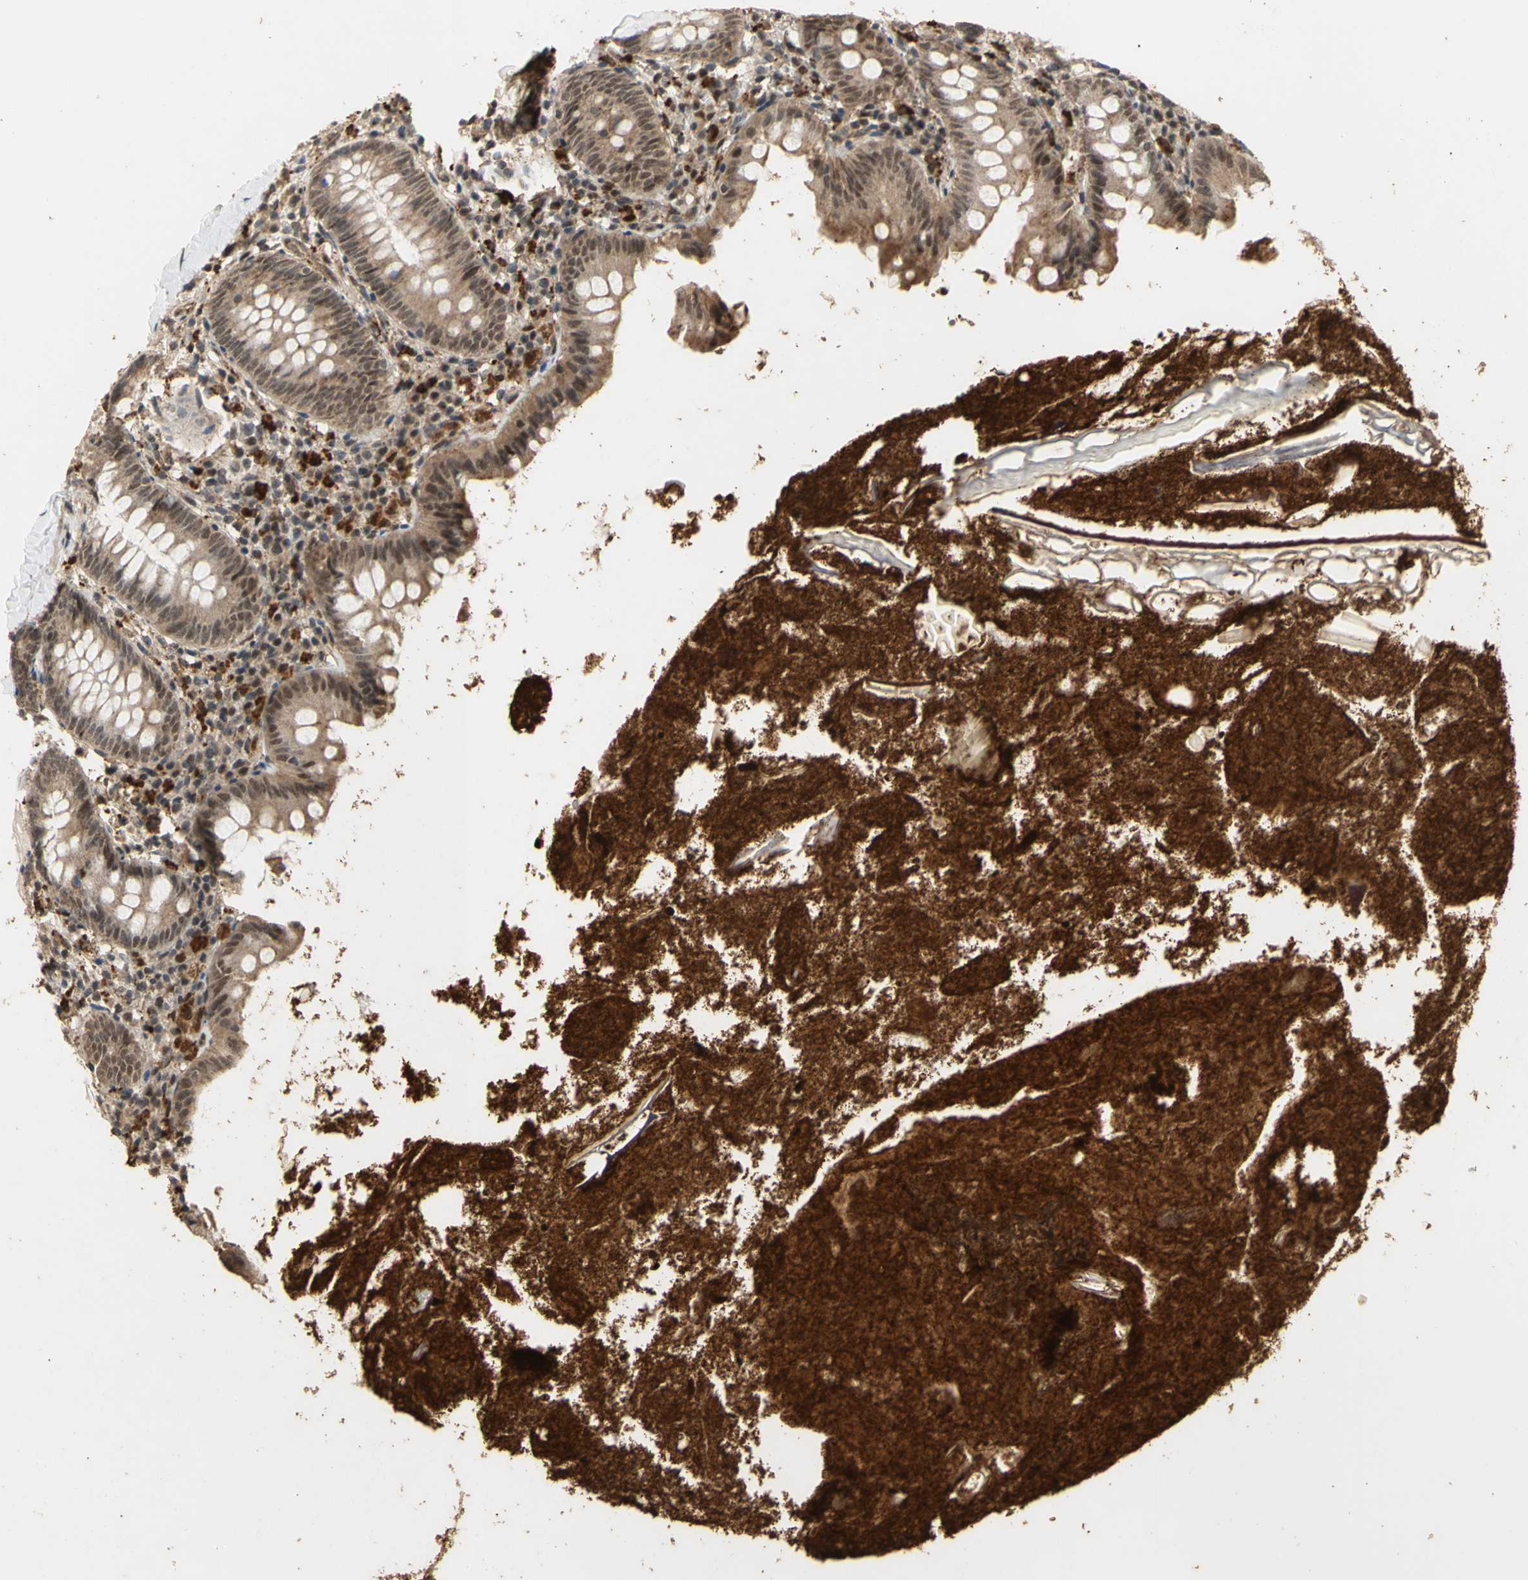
{"staining": {"intensity": "moderate", "quantity": ">75%", "location": "cytoplasmic/membranous,nuclear"}, "tissue": "appendix", "cell_type": "Glandular cells", "image_type": "normal", "snomed": [{"axis": "morphology", "description": "Normal tissue, NOS"}, {"axis": "topography", "description": "Appendix"}], "caption": "Appendix stained with immunohistochemistry exhibits moderate cytoplasmic/membranous,nuclear expression in about >75% of glandular cells. The staining is performed using DAB brown chromogen to label protein expression. The nuclei are counter-stained blue using hematoxylin.", "gene": "GTF2E2", "patient": {"sex": "male", "age": 52}}